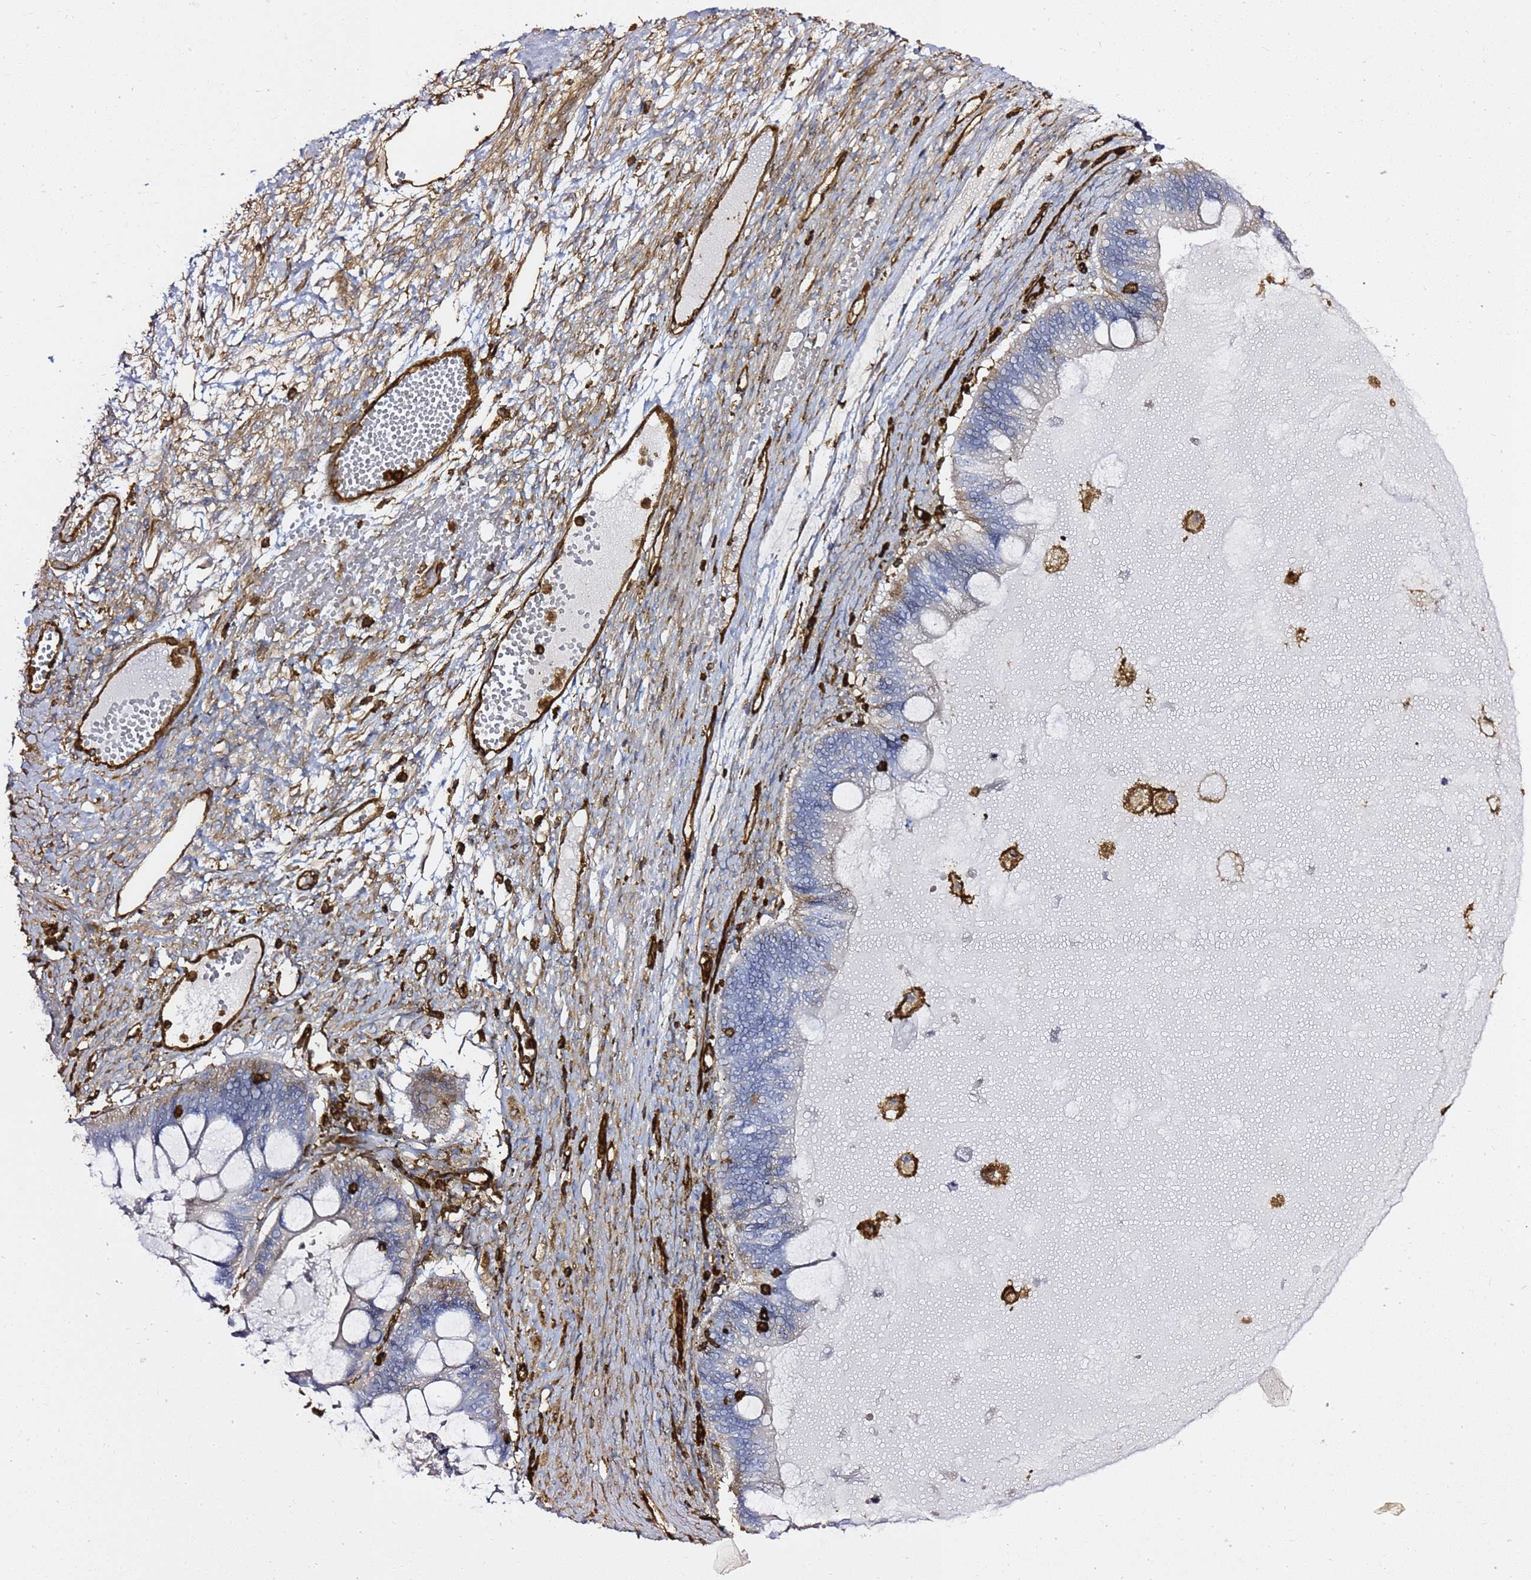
{"staining": {"intensity": "negative", "quantity": "none", "location": "none"}, "tissue": "ovarian cancer", "cell_type": "Tumor cells", "image_type": "cancer", "snomed": [{"axis": "morphology", "description": "Cystadenocarcinoma, mucinous, NOS"}, {"axis": "topography", "description": "Ovary"}], "caption": "Histopathology image shows no significant protein expression in tumor cells of ovarian cancer (mucinous cystadenocarcinoma).", "gene": "ZBTB8OS", "patient": {"sex": "female", "age": 61}}